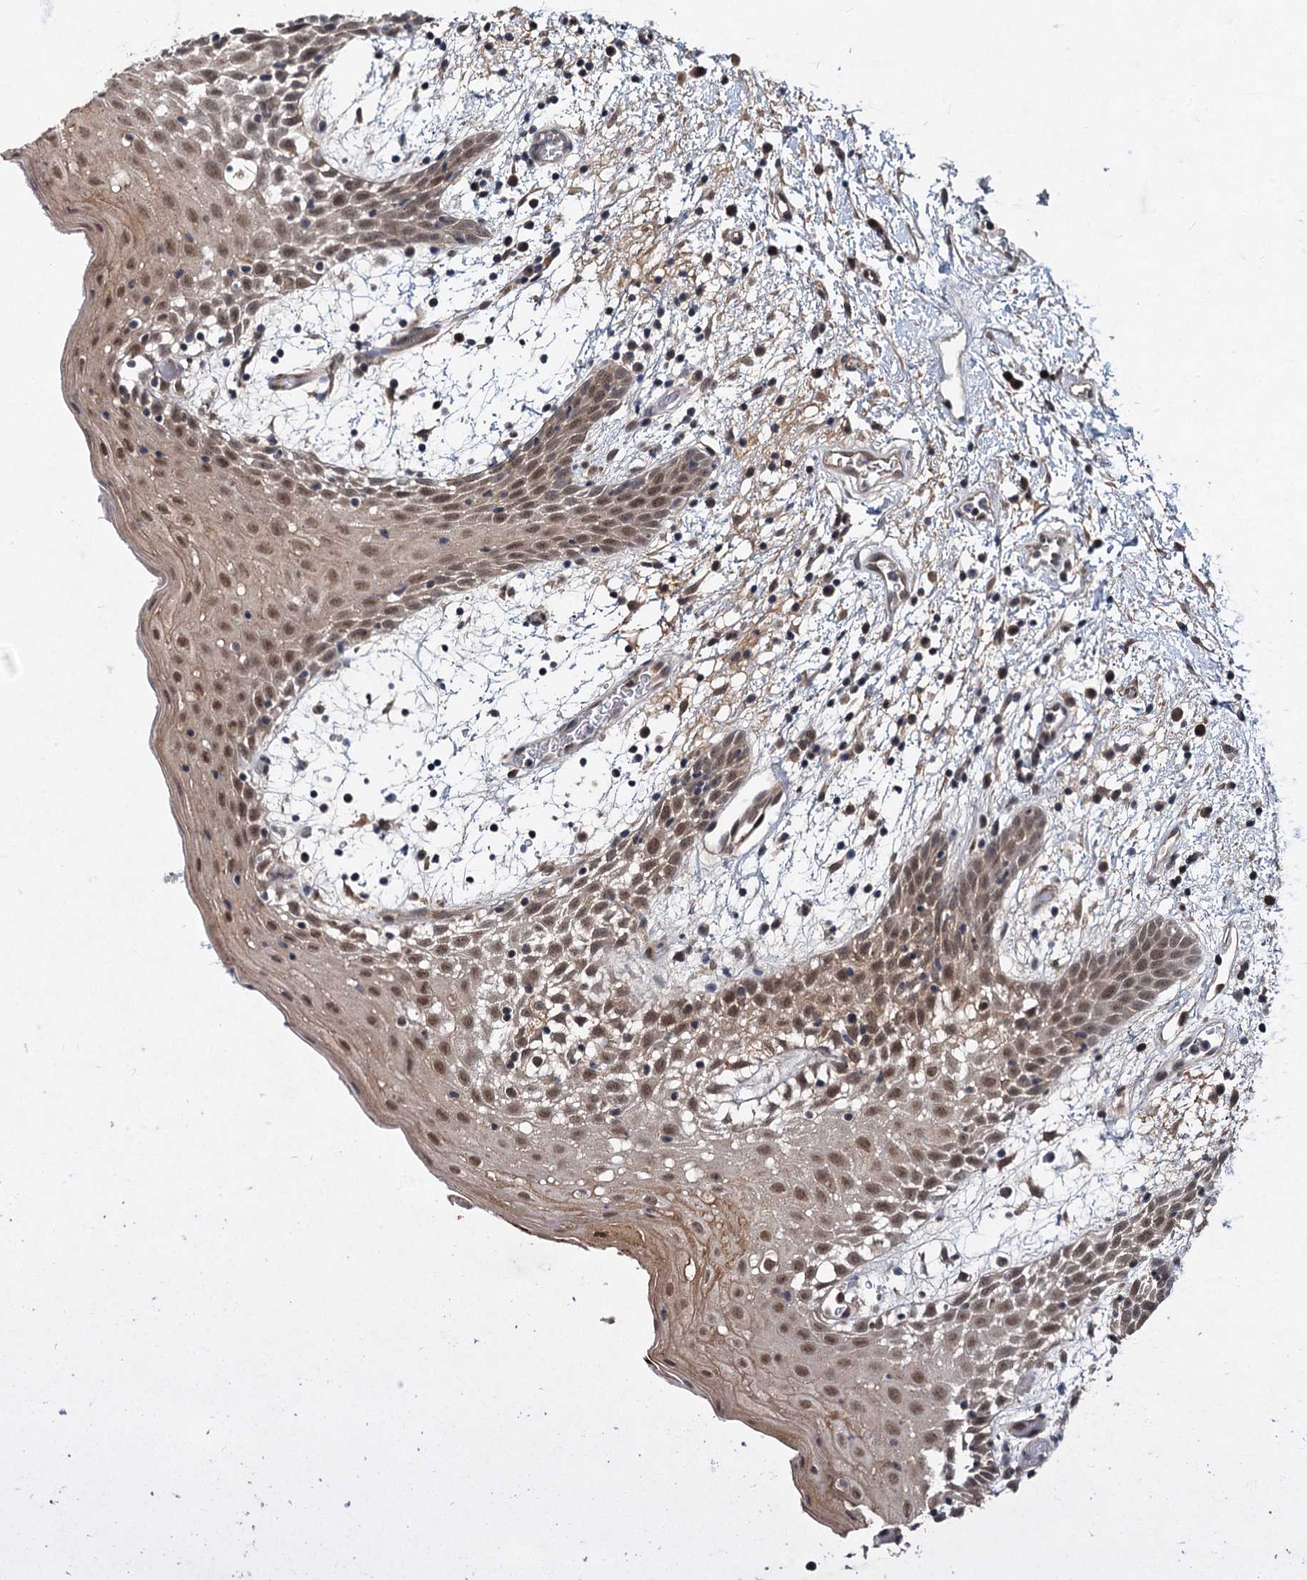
{"staining": {"intensity": "moderate", "quantity": ">75%", "location": "nuclear"}, "tissue": "oral mucosa", "cell_type": "Squamous epithelial cells", "image_type": "normal", "snomed": [{"axis": "morphology", "description": "Normal tissue, NOS"}, {"axis": "topography", "description": "Skeletal muscle"}, {"axis": "topography", "description": "Oral tissue"}, {"axis": "topography", "description": "Salivary gland"}, {"axis": "topography", "description": "Peripheral nerve tissue"}], "caption": "This is a photomicrograph of immunohistochemistry (IHC) staining of unremarkable oral mucosa, which shows moderate positivity in the nuclear of squamous epithelial cells.", "gene": "RITA1", "patient": {"sex": "male", "age": 54}}